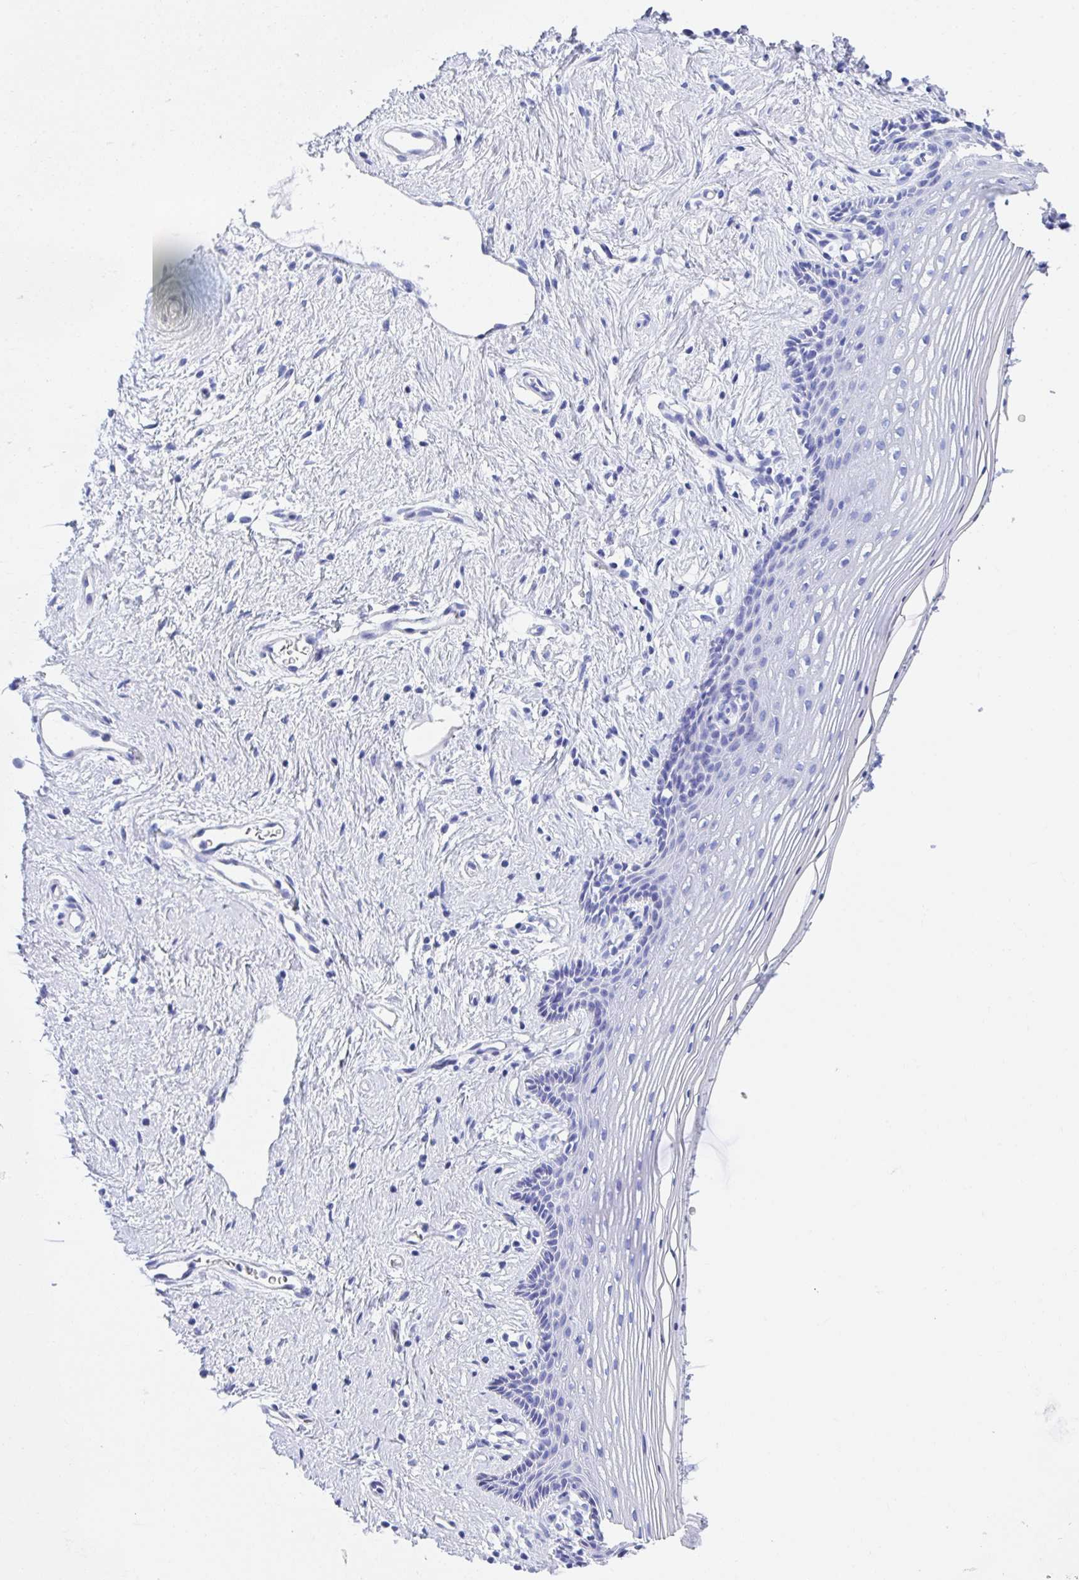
{"staining": {"intensity": "negative", "quantity": "none", "location": "none"}, "tissue": "vagina", "cell_type": "Squamous epithelial cells", "image_type": "normal", "snomed": [{"axis": "morphology", "description": "Normal tissue, NOS"}, {"axis": "topography", "description": "Vagina"}], "caption": "Immunohistochemical staining of normal human vagina demonstrates no significant positivity in squamous epithelial cells. Brightfield microscopy of immunohistochemistry (IHC) stained with DAB (3,3'-diaminobenzidine) (brown) and hematoxylin (blue), captured at high magnification.", "gene": "CD7", "patient": {"sex": "female", "age": 42}}